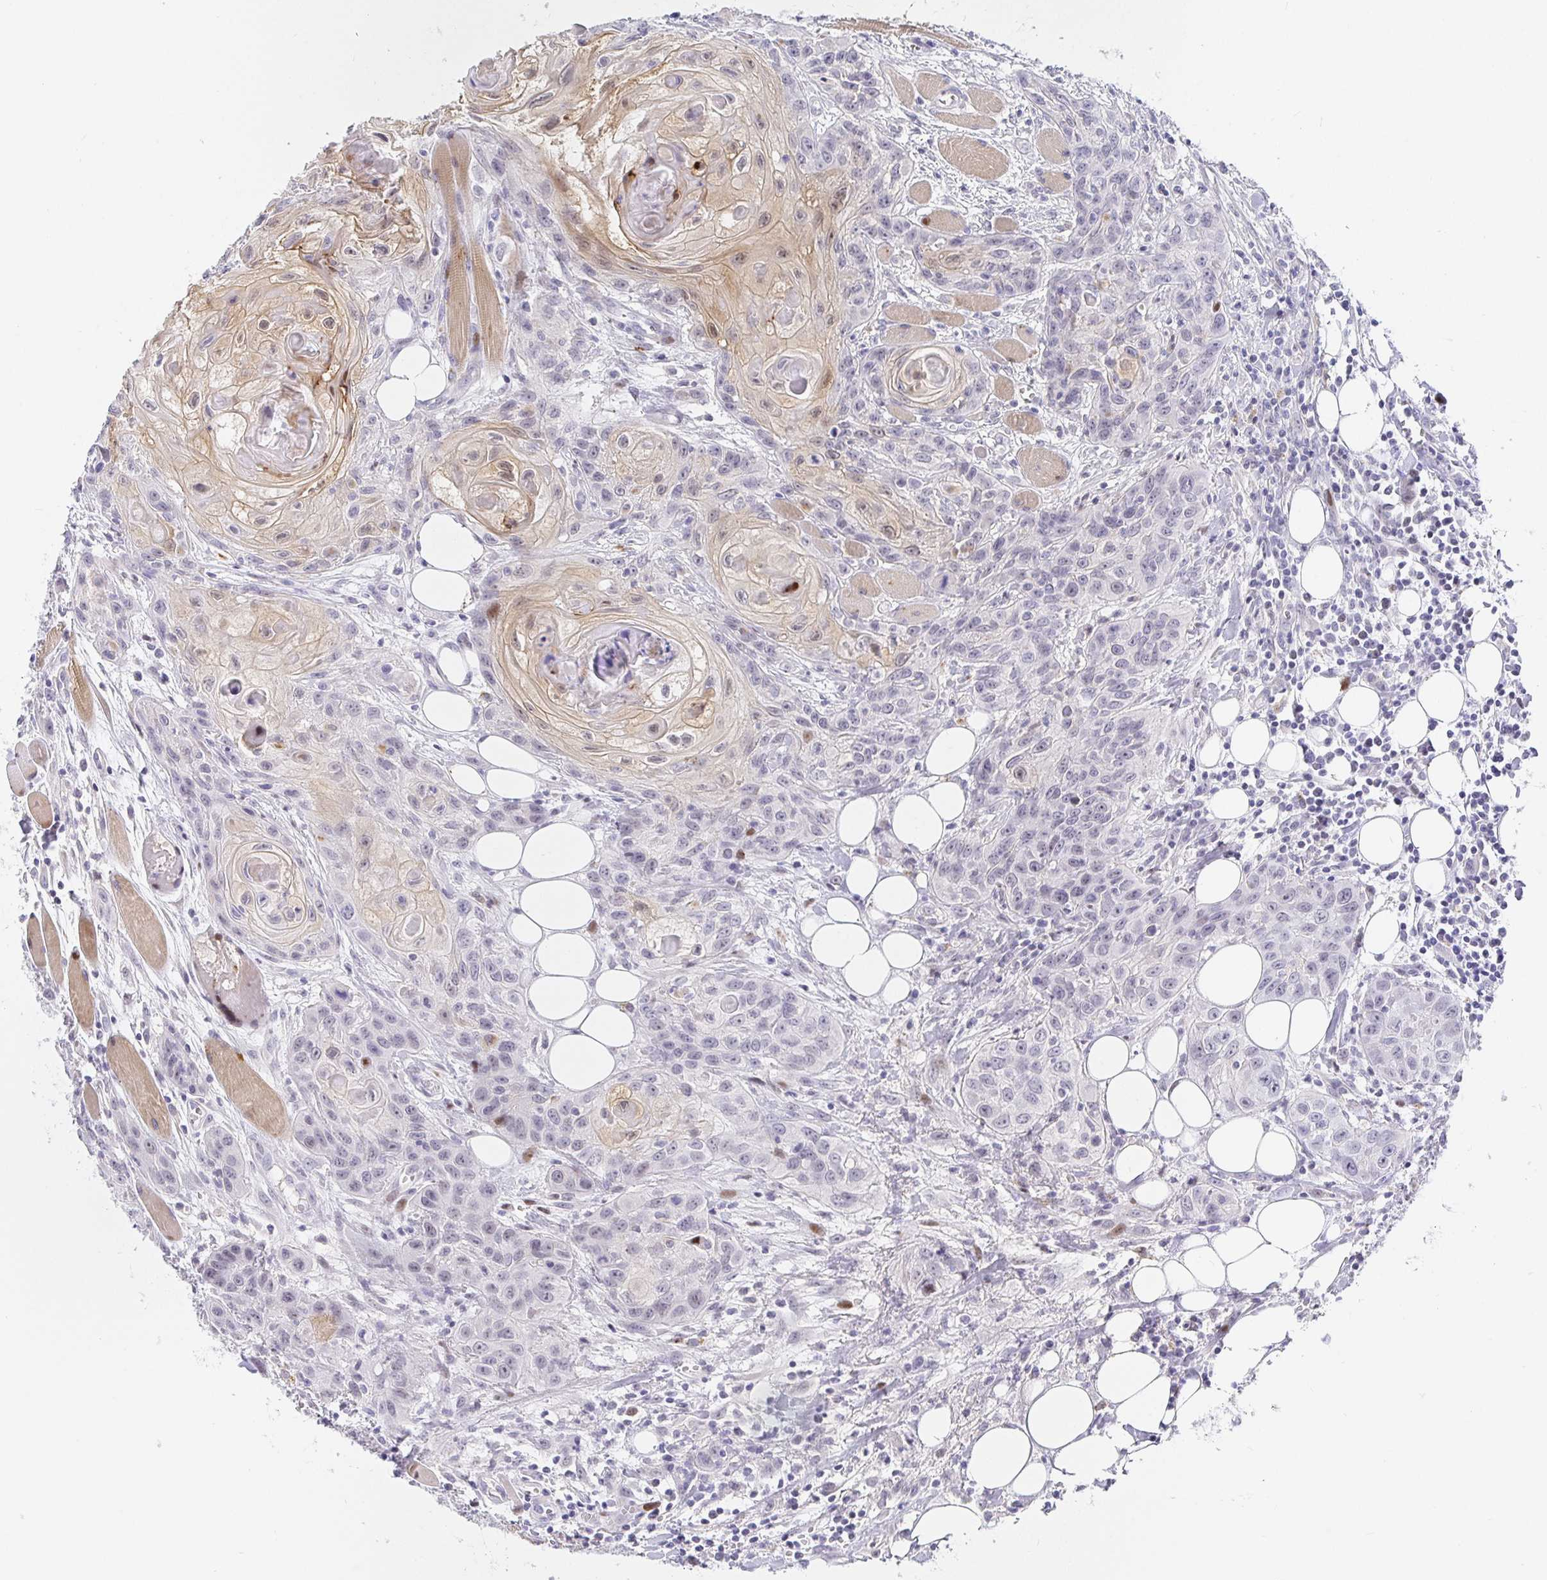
{"staining": {"intensity": "moderate", "quantity": "<25%", "location": "nuclear"}, "tissue": "head and neck cancer", "cell_type": "Tumor cells", "image_type": "cancer", "snomed": [{"axis": "morphology", "description": "Squamous cell carcinoma, NOS"}, {"axis": "topography", "description": "Oral tissue"}, {"axis": "topography", "description": "Head-Neck"}], "caption": "Squamous cell carcinoma (head and neck) tissue displays moderate nuclear positivity in approximately <25% of tumor cells", "gene": "KBTBD13", "patient": {"sex": "male", "age": 58}}